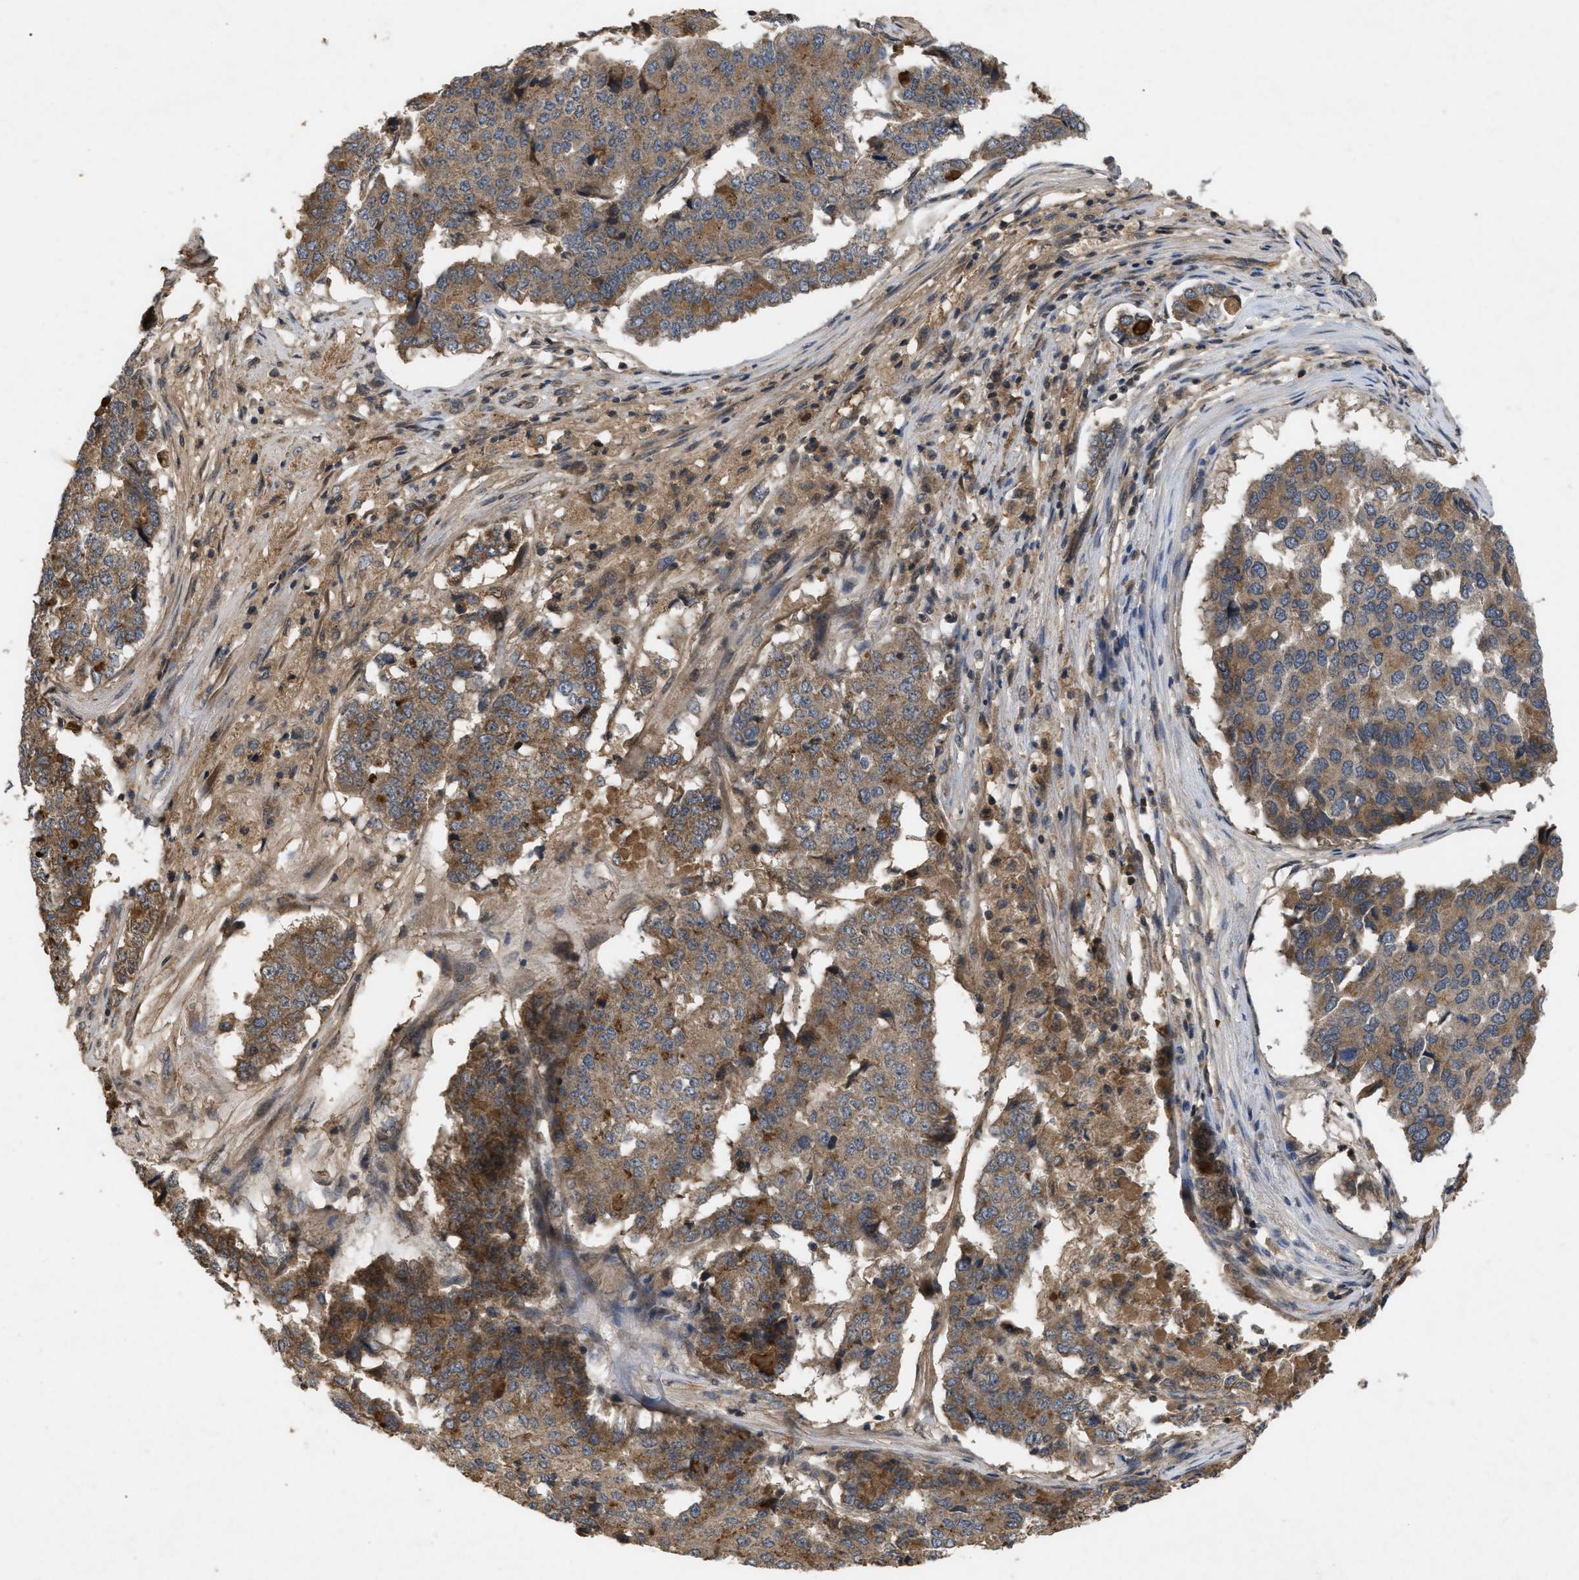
{"staining": {"intensity": "moderate", "quantity": ">75%", "location": "cytoplasmic/membranous"}, "tissue": "pancreatic cancer", "cell_type": "Tumor cells", "image_type": "cancer", "snomed": [{"axis": "morphology", "description": "Adenocarcinoma, NOS"}, {"axis": "topography", "description": "Pancreas"}], "caption": "Immunohistochemistry photomicrograph of neoplastic tissue: human pancreatic adenocarcinoma stained using IHC demonstrates medium levels of moderate protein expression localized specifically in the cytoplasmic/membranous of tumor cells, appearing as a cytoplasmic/membranous brown color.", "gene": "RAB2A", "patient": {"sex": "male", "age": 50}}